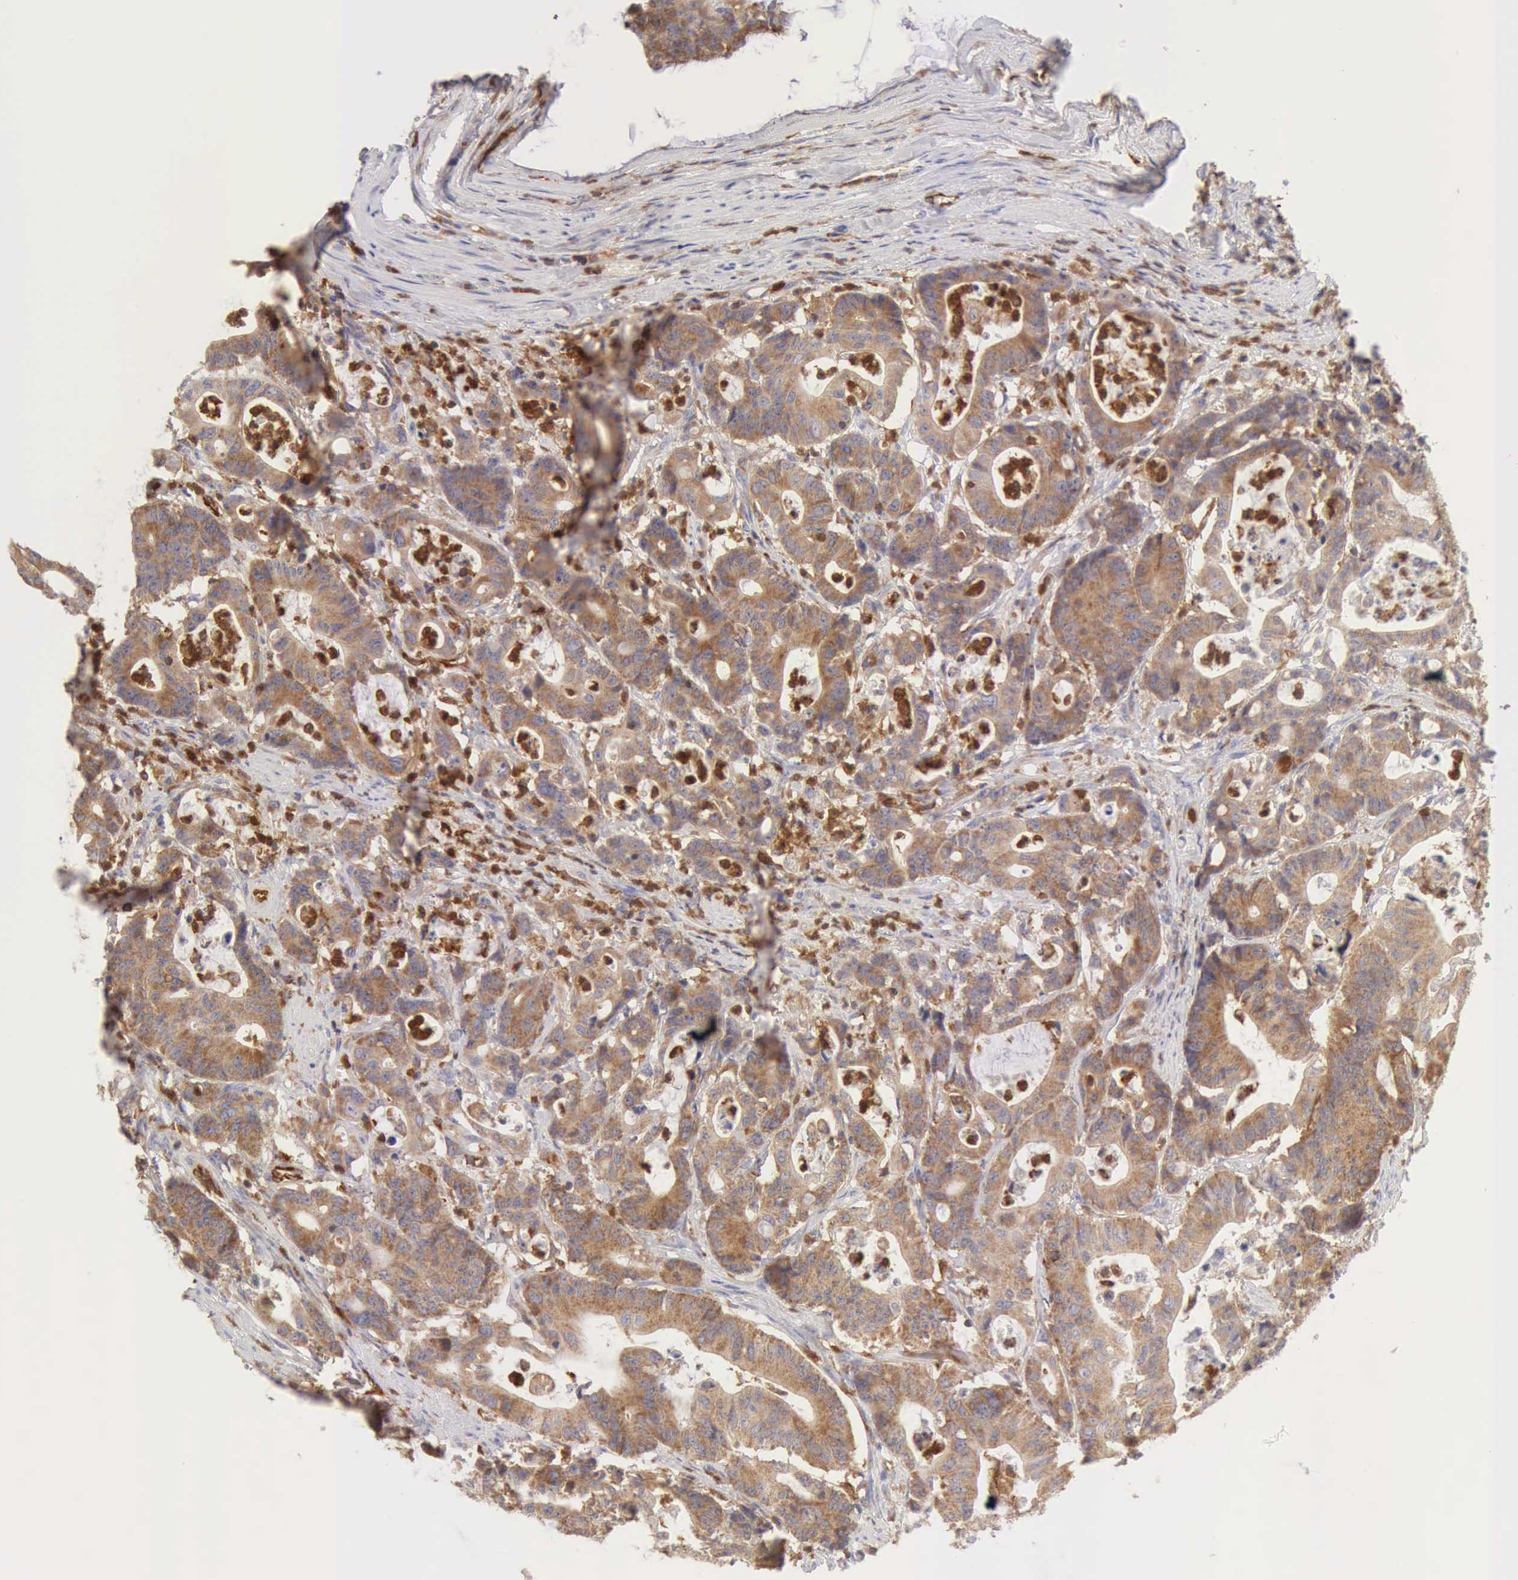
{"staining": {"intensity": "weak", "quantity": ">75%", "location": "cytoplasmic/membranous"}, "tissue": "colorectal cancer", "cell_type": "Tumor cells", "image_type": "cancer", "snomed": [{"axis": "morphology", "description": "Adenocarcinoma, NOS"}, {"axis": "topography", "description": "Colon"}], "caption": "Immunohistochemistry histopathology image of human adenocarcinoma (colorectal) stained for a protein (brown), which shows low levels of weak cytoplasmic/membranous expression in about >75% of tumor cells.", "gene": "ARHGAP4", "patient": {"sex": "female", "age": 84}}